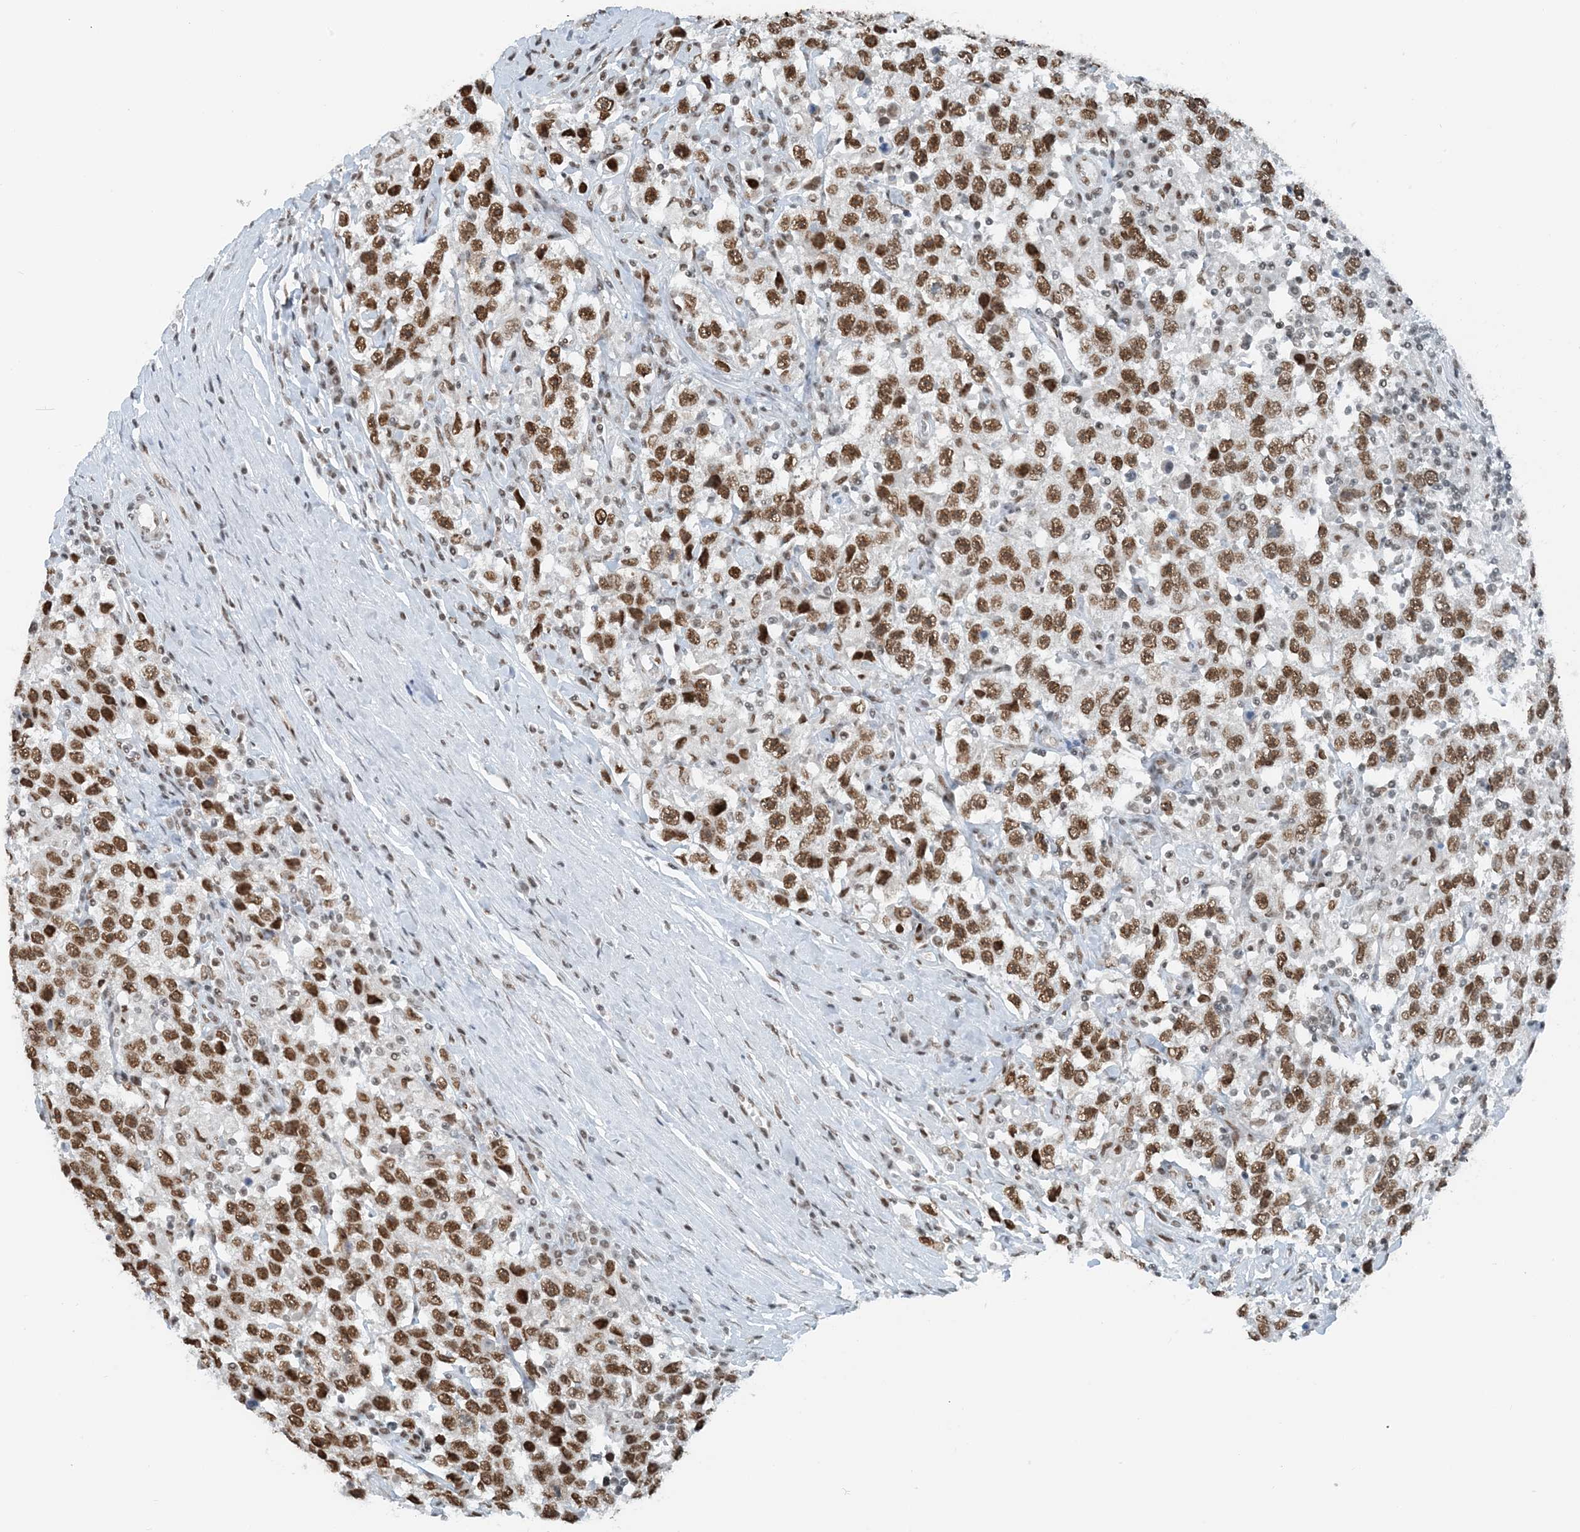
{"staining": {"intensity": "strong", "quantity": ">75%", "location": "nuclear"}, "tissue": "testis cancer", "cell_type": "Tumor cells", "image_type": "cancer", "snomed": [{"axis": "morphology", "description": "Seminoma, NOS"}, {"axis": "topography", "description": "Testis"}], "caption": "IHC photomicrograph of human testis seminoma stained for a protein (brown), which shows high levels of strong nuclear positivity in approximately >75% of tumor cells.", "gene": "ZNF500", "patient": {"sex": "male", "age": 41}}